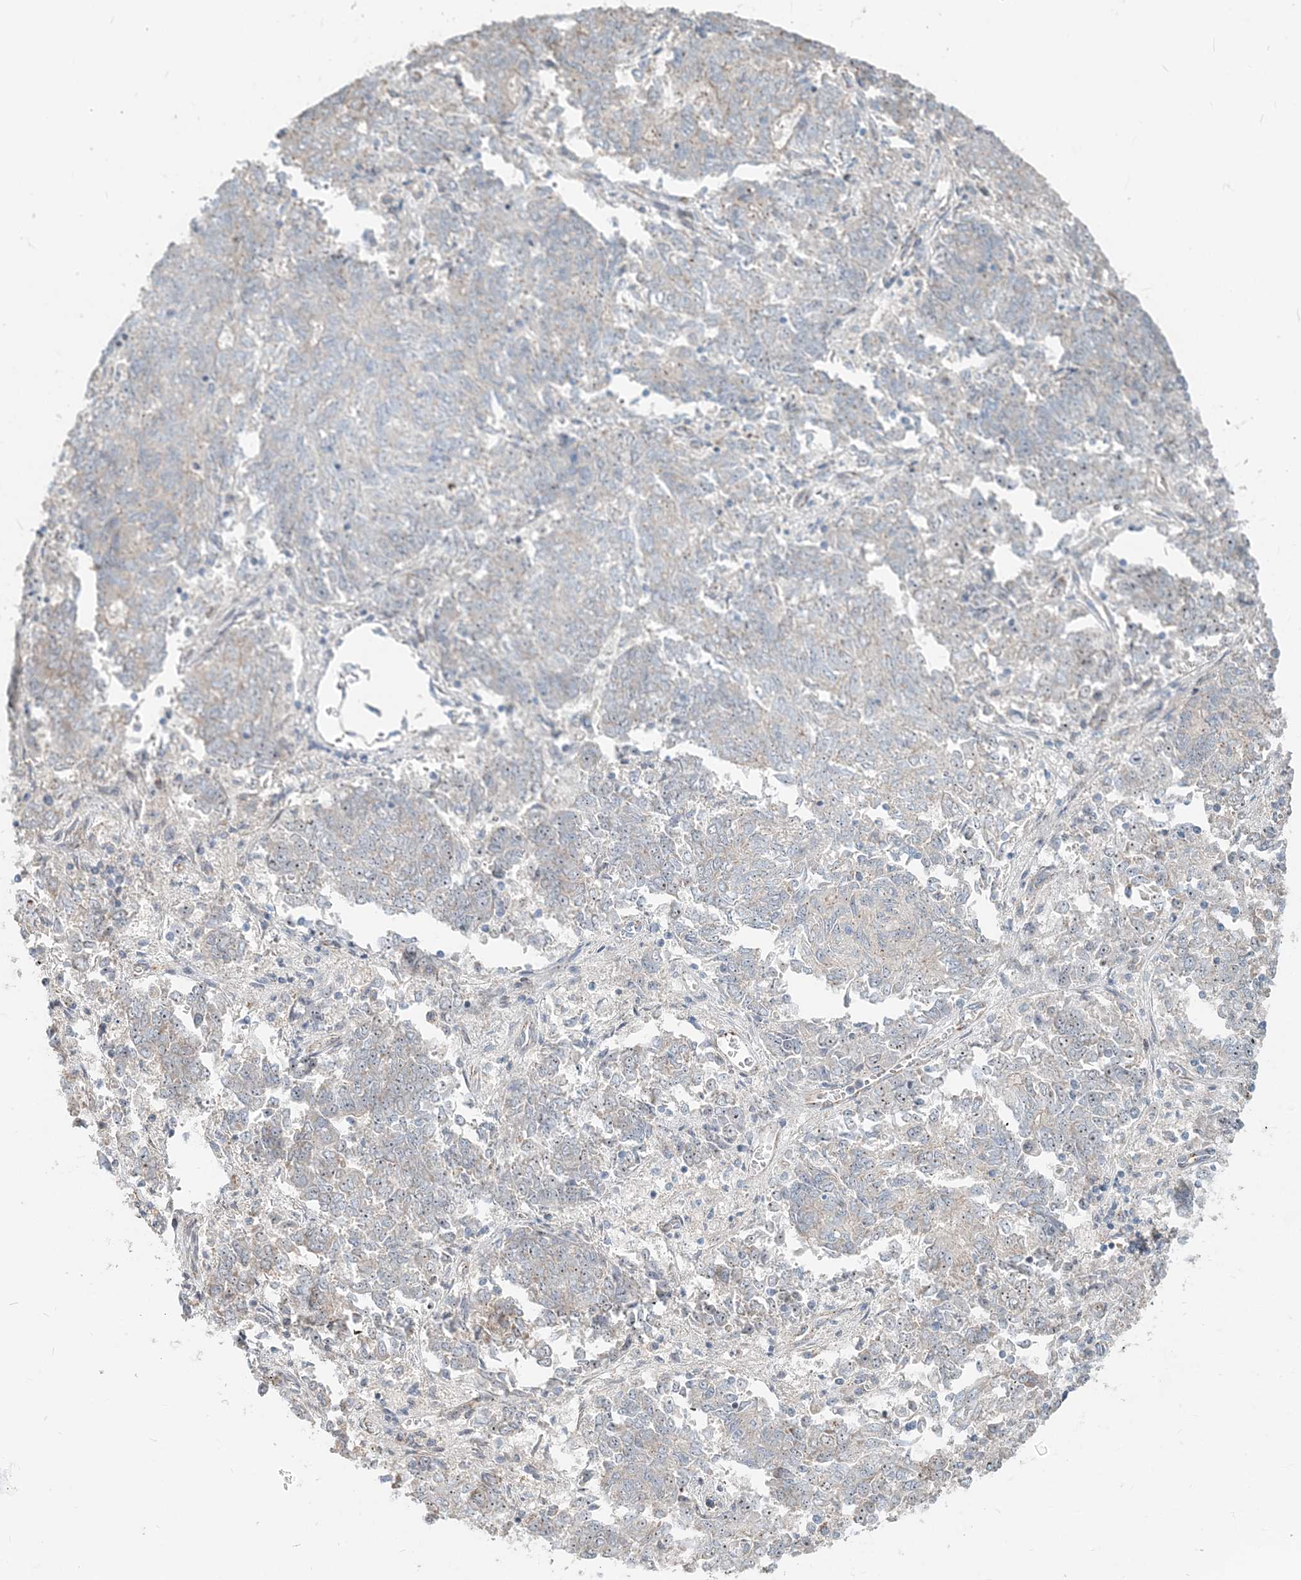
{"staining": {"intensity": "negative", "quantity": "none", "location": "none"}, "tissue": "endometrial cancer", "cell_type": "Tumor cells", "image_type": "cancer", "snomed": [{"axis": "morphology", "description": "Adenocarcinoma, NOS"}, {"axis": "topography", "description": "Endometrium"}], "caption": "DAB immunohistochemical staining of human endometrial adenocarcinoma reveals no significant staining in tumor cells.", "gene": "CXXC5", "patient": {"sex": "female", "age": 80}}